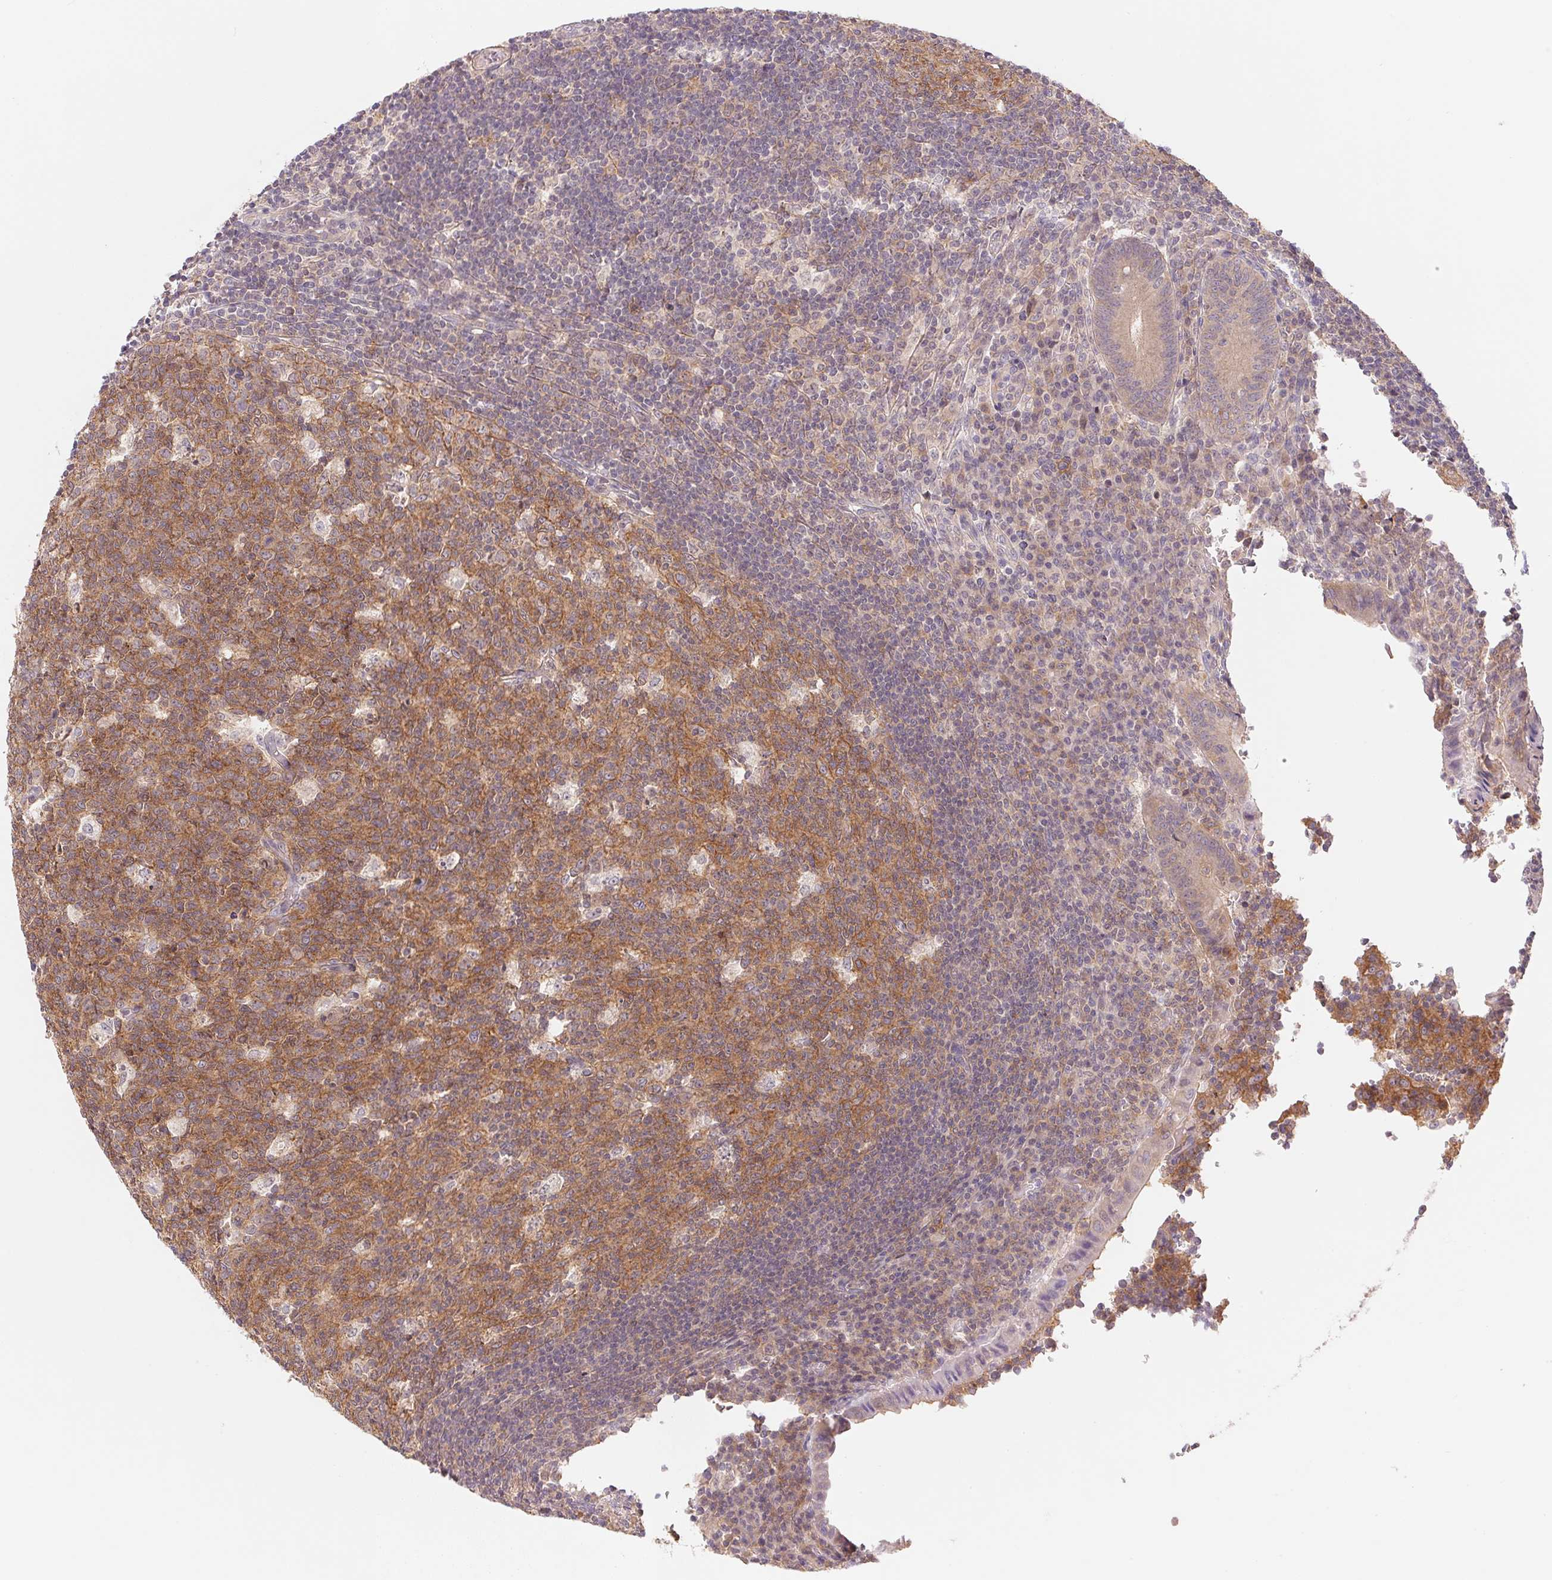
{"staining": {"intensity": "moderate", "quantity": ">75%", "location": "cytoplasmic/membranous"}, "tissue": "appendix", "cell_type": "Glandular cells", "image_type": "normal", "snomed": [{"axis": "morphology", "description": "Normal tissue, NOS"}, {"axis": "topography", "description": "Appendix"}], "caption": "Normal appendix was stained to show a protein in brown. There is medium levels of moderate cytoplasmic/membranous staining in about >75% of glandular cells.", "gene": "BNIP5", "patient": {"sex": "male", "age": 18}}